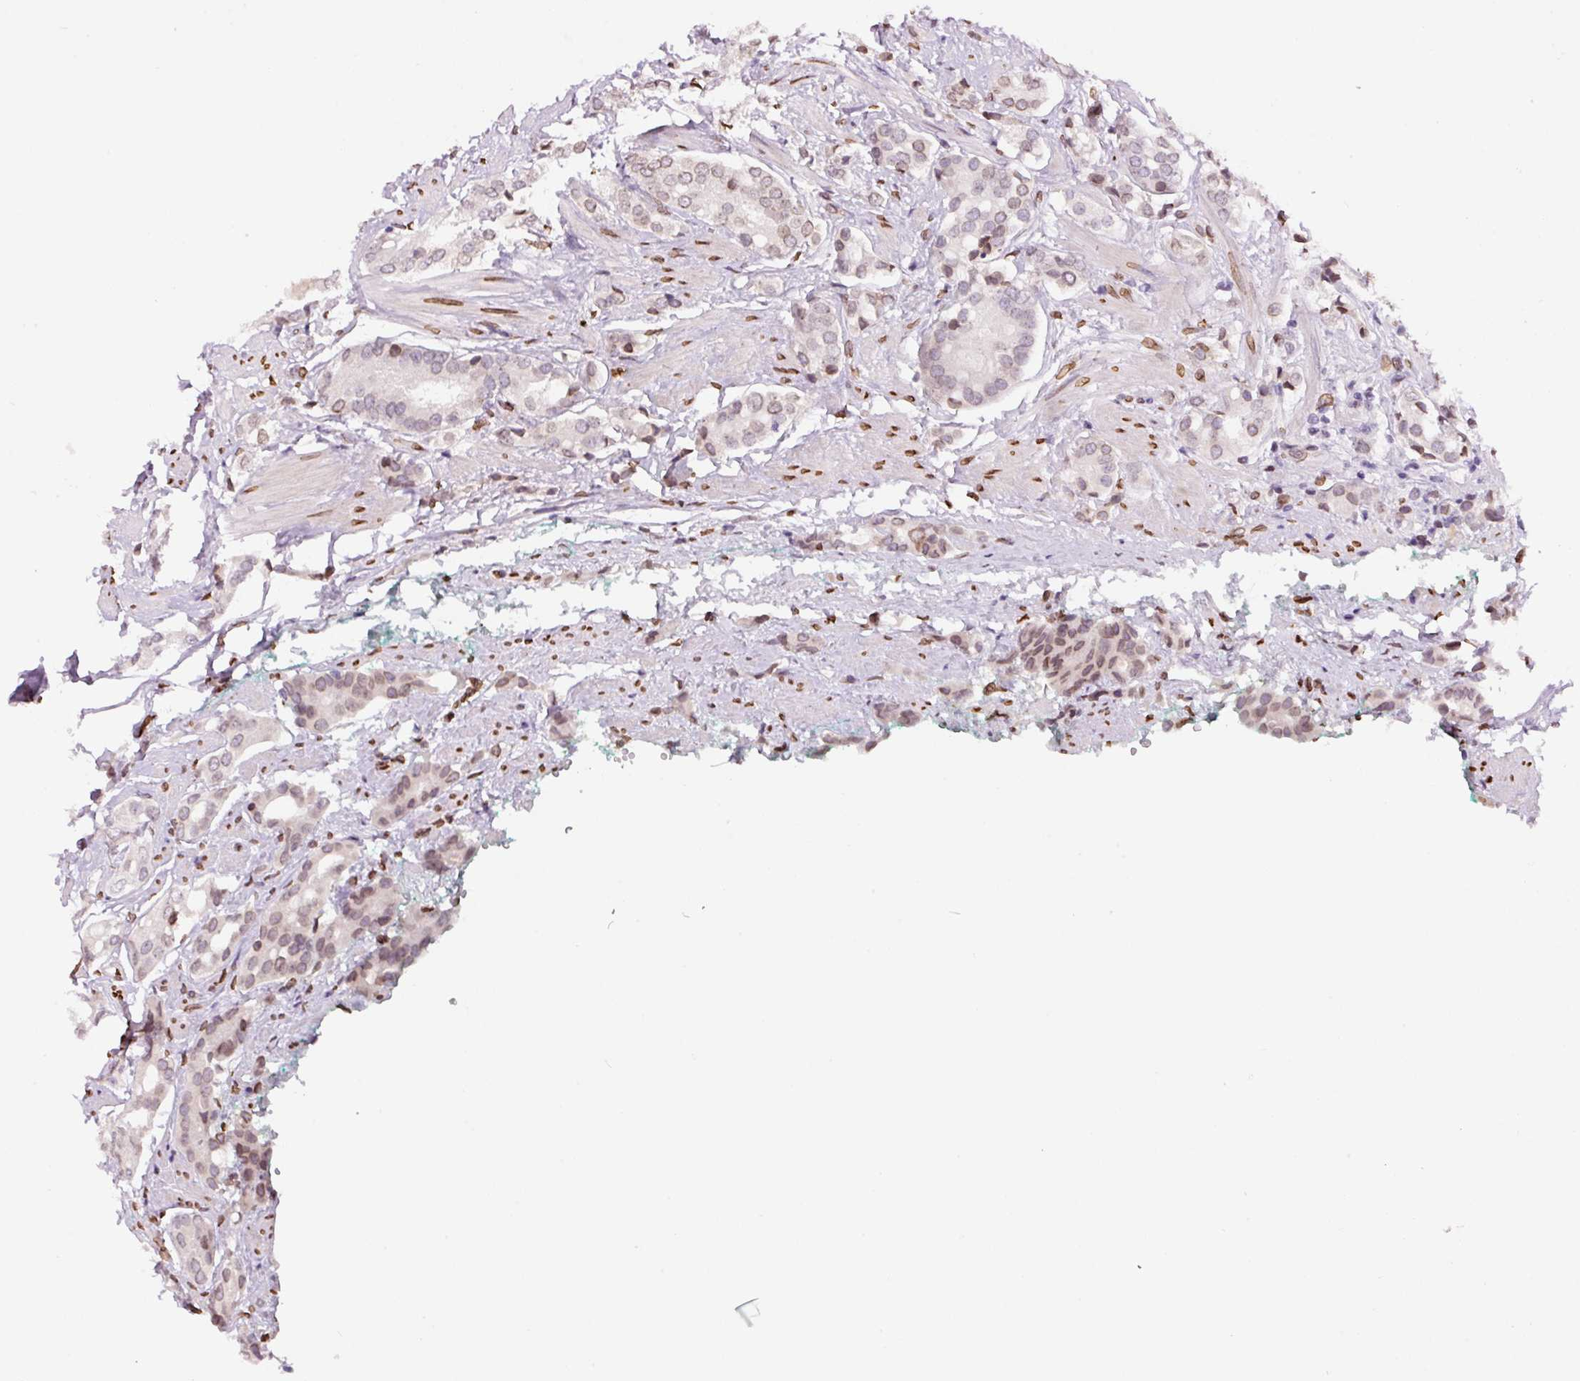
{"staining": {"intensity": "moderate", "quantity": "25%-75%", "location": "cytoplasmic/membranous,nuclear"}, "tissue": "prostate cancer", "cell_type": "Tumor cells", "image_type": "cancer", "snomed": [{"axis": "morphology", "description": "Adenocarcinoma, High grade"}, {"axis": "topography", "description": "Prostate"}], "caption": "A histopathology image showing moderate cytoplasmic/membranous and nuclear expression in about 25%-75% of tumor cells in high-grade adenocarcinoma (prostate), as visualized by brown immunohistochemical staining.", "gene": "ZNF224", "patient": {"sex": "male", "age": 71}}